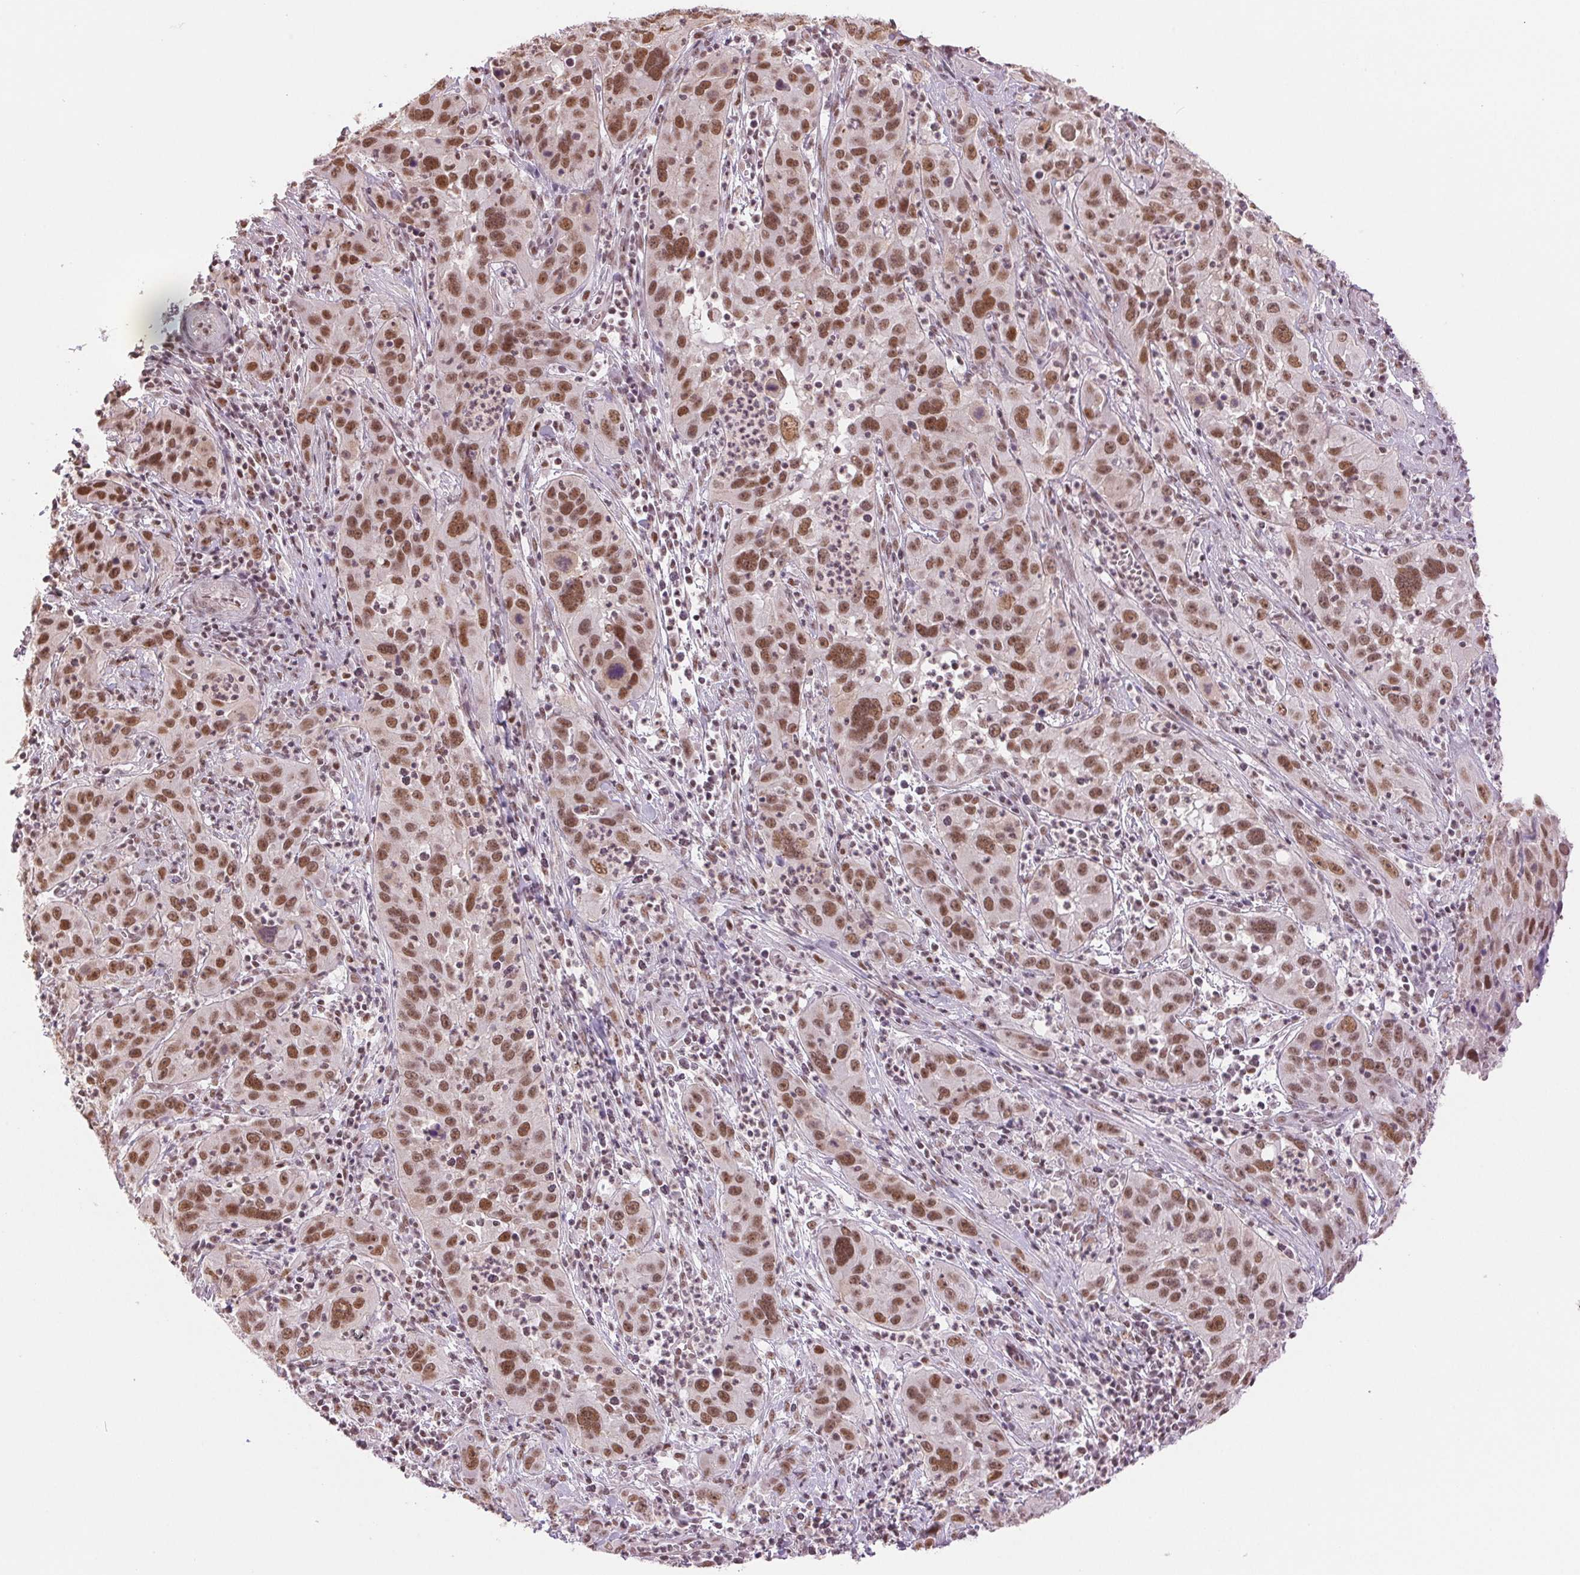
{"staining": {"intensity": "moderate", "quantity": ">75%", "location": "nuclear"}, "tissue": "cervical cancer", "cell_type": "Tumor cells", "image_type": "cancer", "snomed": [{"axis": "morphology", "description": "Squamous cell carcinoma, NOS"}, {"axis": "topography", "description": "Cervix"}], "caption": "Immunohistochemical staining of cervical squamous cell carcinoma reveals medium levels of moderate nuclear protein positivity in approximately >75% of tumor cells.", "gene": "RPRD1B", "patient": {"sex": "female", "age": 32}}